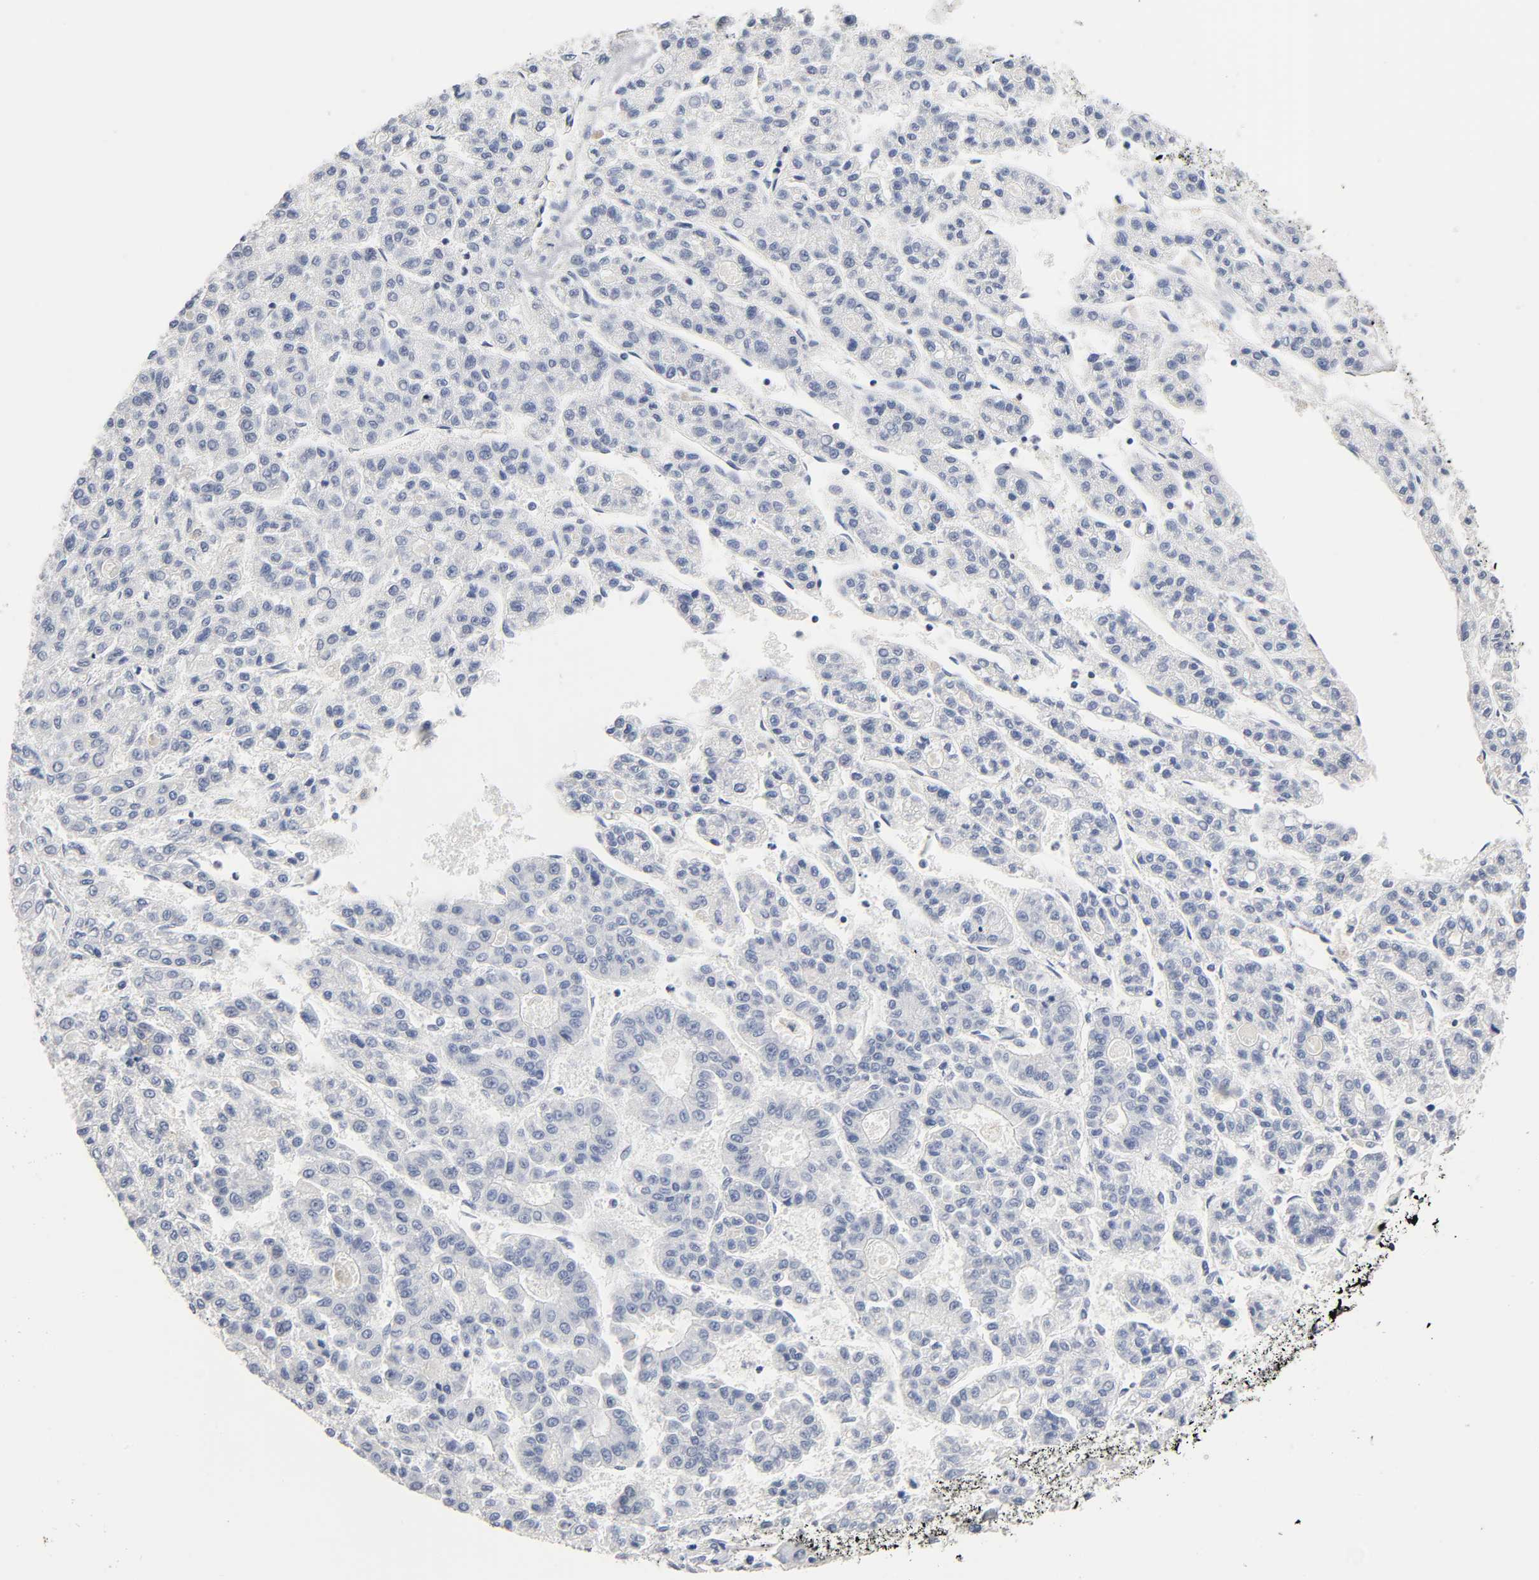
{"staining": {"intensity": "negative", "quantity": "none", "location": "none"}, "tissue": "liver cancer", "cell_type": "Tumor cells", "image_type": "cancer", "snomed": [{"axis": "morphology", "description": "Carcinoma, Hepatocellular, NOS"}, {"axis": "topography", "description": "Liver"}], "caption": "Liver hepatocellular carcinoma stained for a protein using immunohistochemistry displays no positivity tumor cells.", "gene": "NFATC1", "patient": {"sex": "male", "age": 70}}